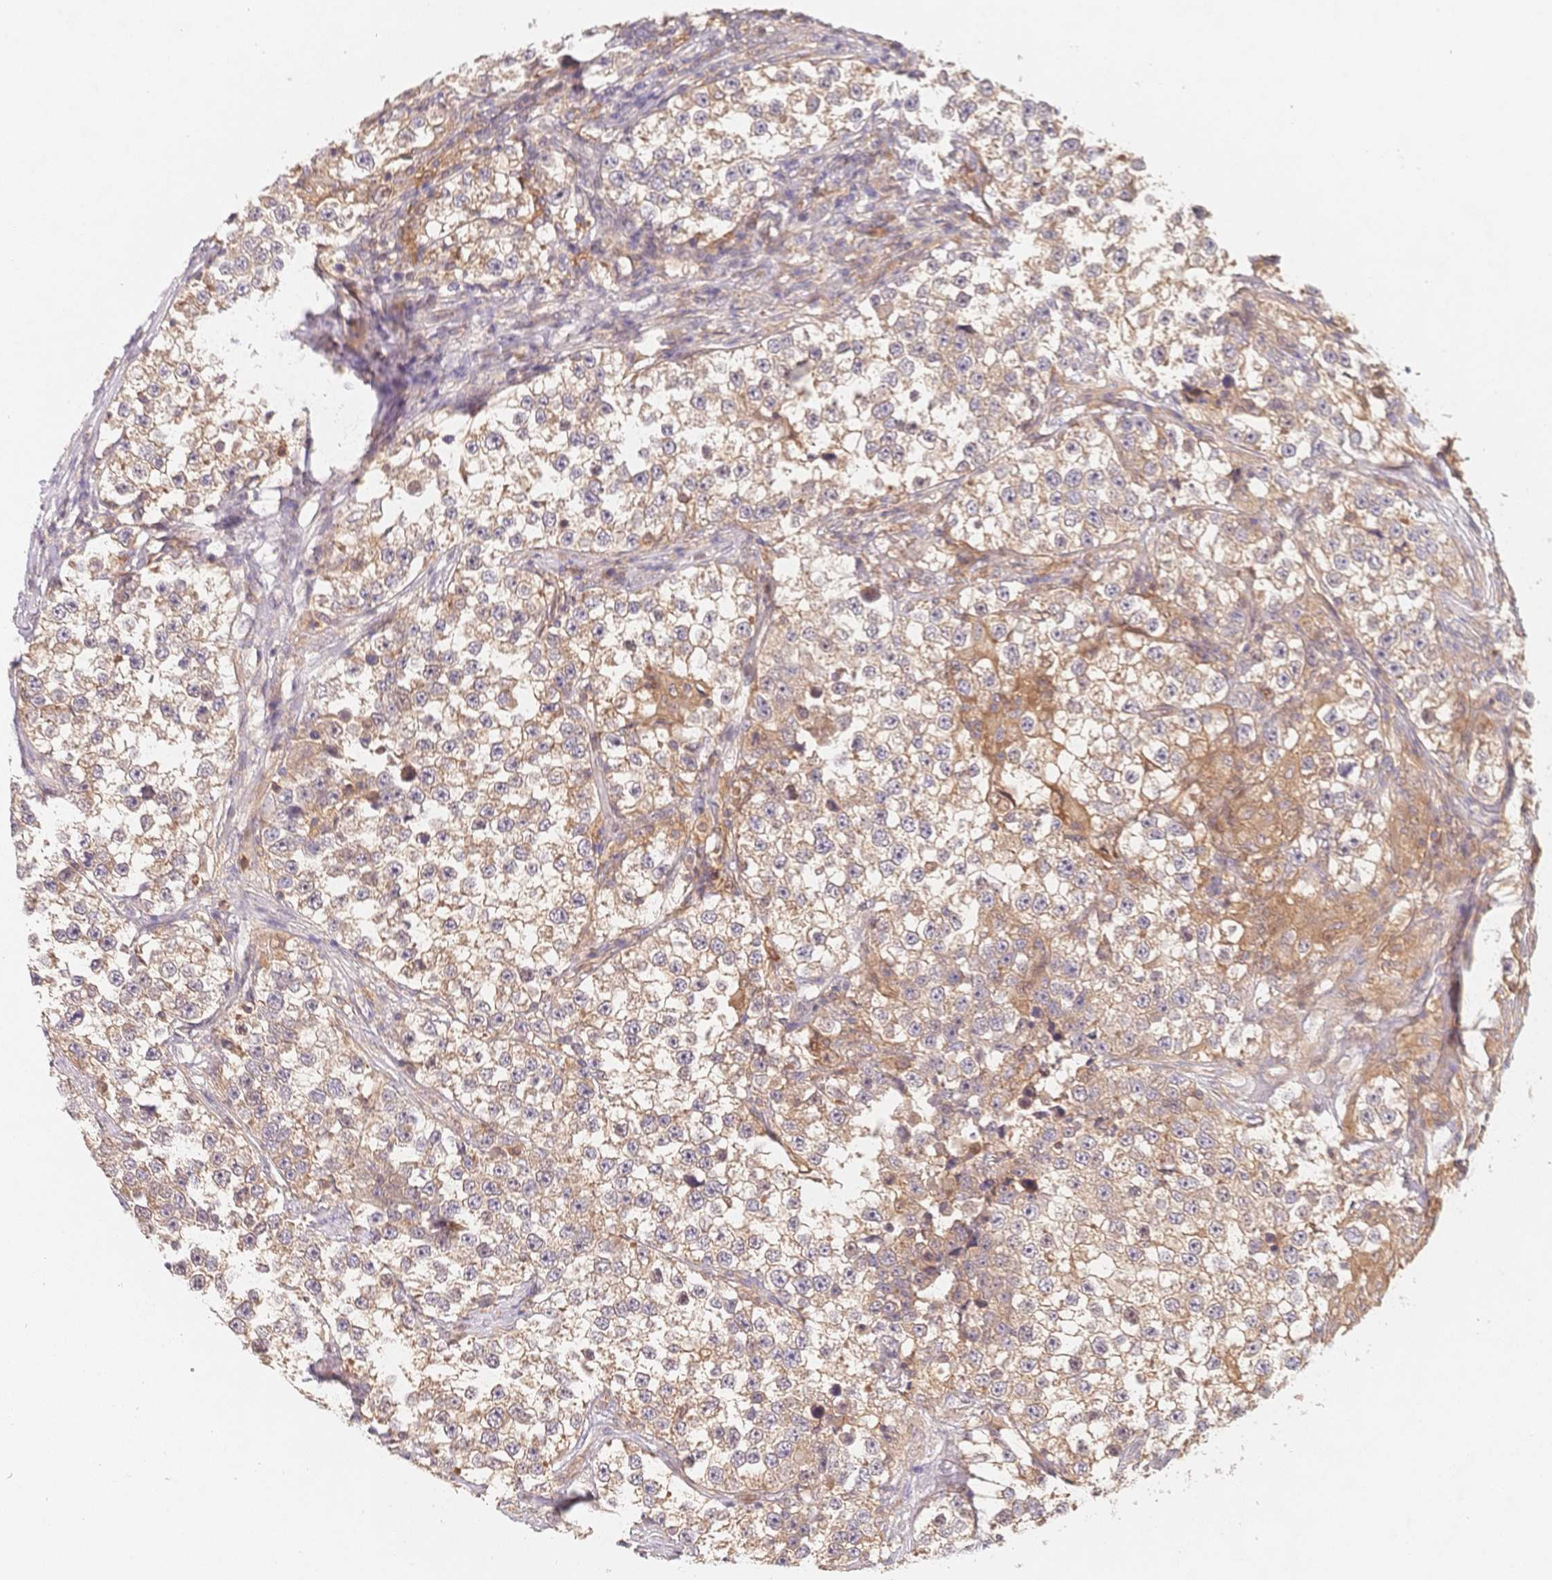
{"staining": {"intensity": "weak", "quantity": ">75%", "location": "cytoplasmic/membranous"}, "tissue": "testis cancer", "cell_type": "Tumor cells", "image_type": "cancer", "snomed": [{"axis": "morphology", "description": "Seminoma, NOS"}, {"axis": "topography", "description": "Testis"}], "caption": "Testis cancer (seminoma) was stained to show a protein in brown. There is low levels of weak cytoplasmic/membranous positivity in approximately >75% of tumor cells.", "gene": "C12orf75", "patient": {"sex": "male", "age": 46}}